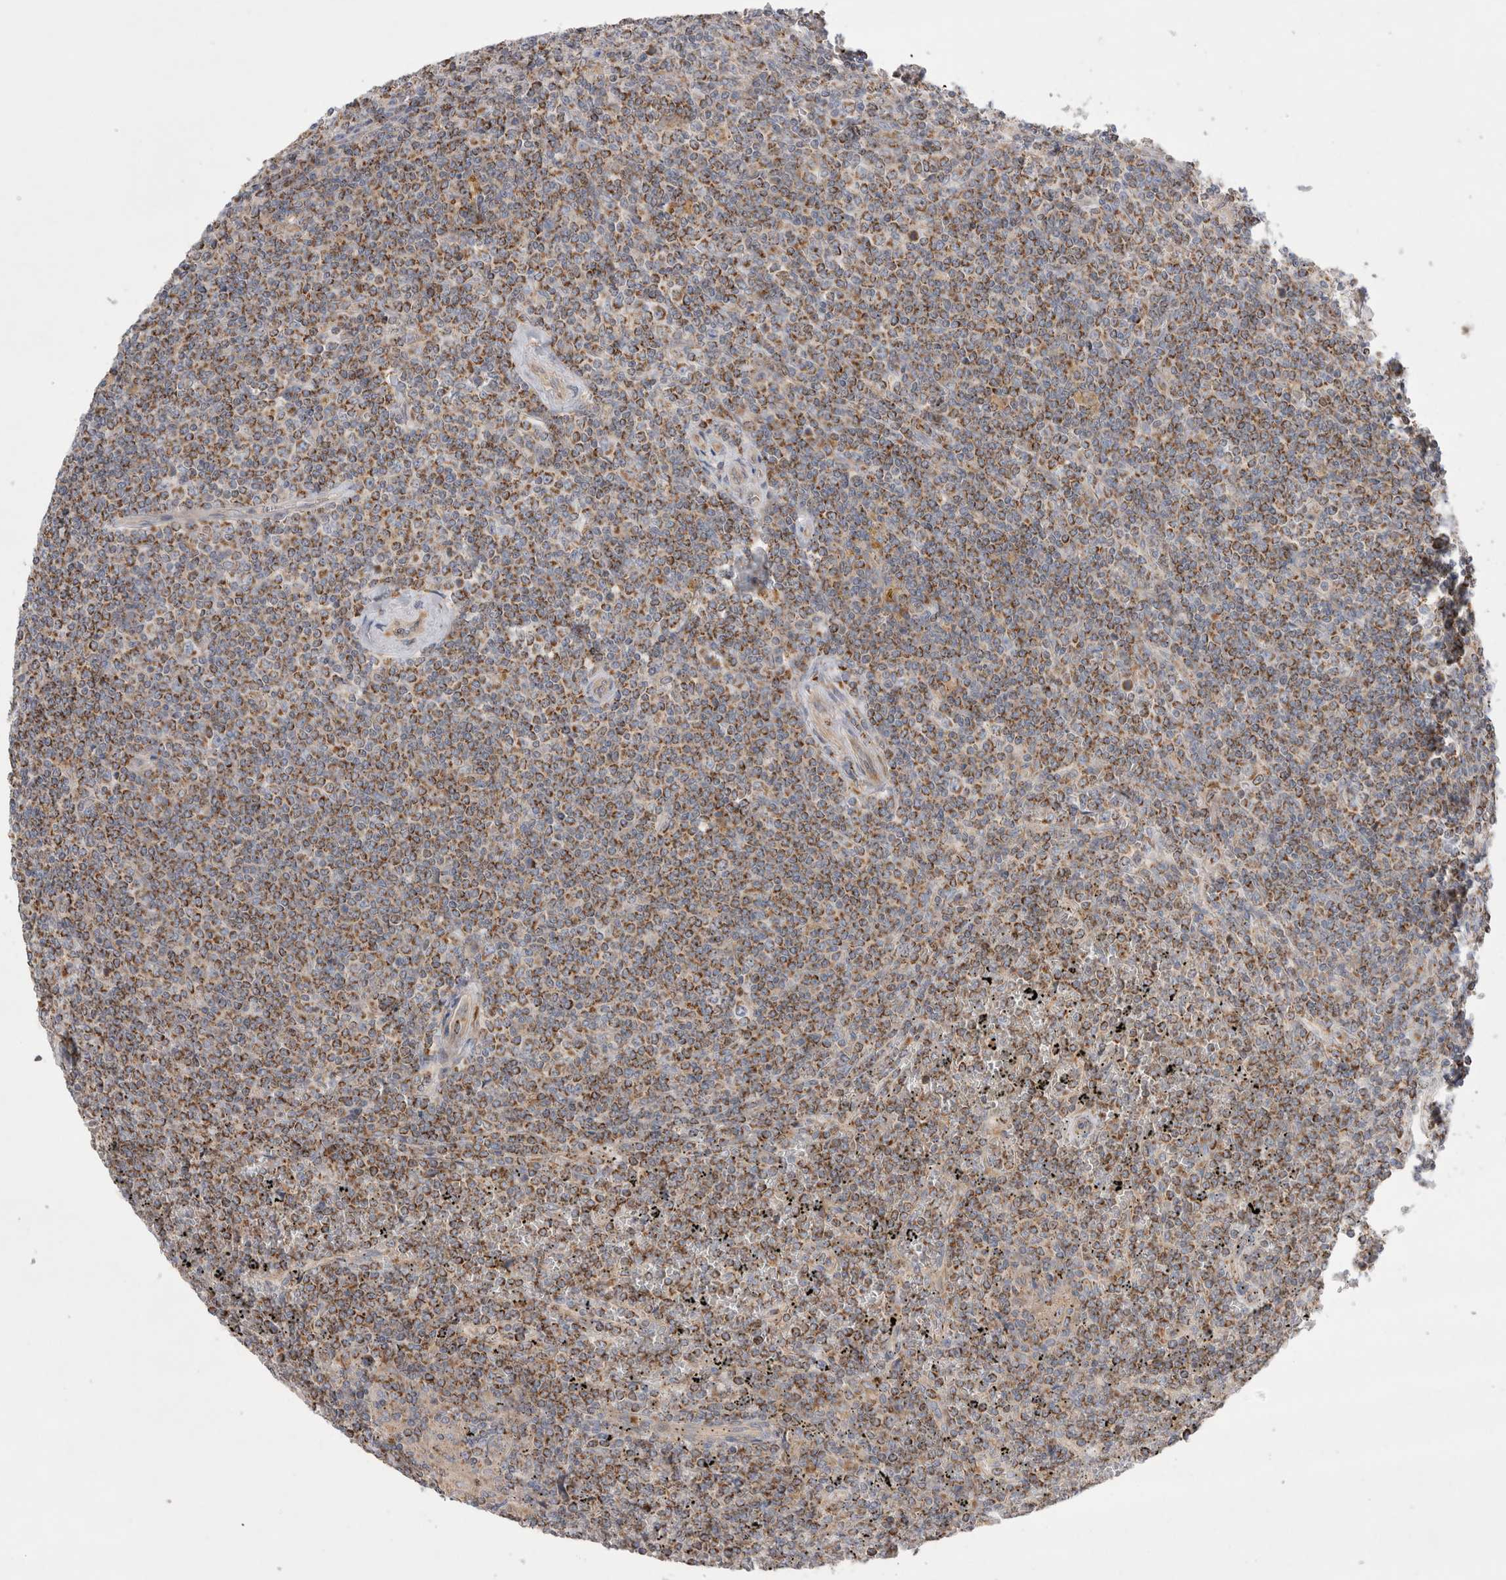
{"staining": {"intensity": "moderate", "quantity": ">75%", "location": "cytoplasmic/membranous"}, "tissue": "lymphoma", "cell_type": "Tumor cells", "image_type": "cancer", "snomed": [{"axis": "morphology", "description": "Malignant lymphoma, non-Hodgkin's type, Low grade"}, {"axis": "topography", "description": "Spleen"}], "caption": "Protein analysis of lymphoma tissue displays moderate cytoplasmic/membranous staining in about >75% of tumor cells. (IHC, brightfield microscopy, high magnification).", "gene": "TBC1D16", "patient": {"sex": "female", "age": 19}}